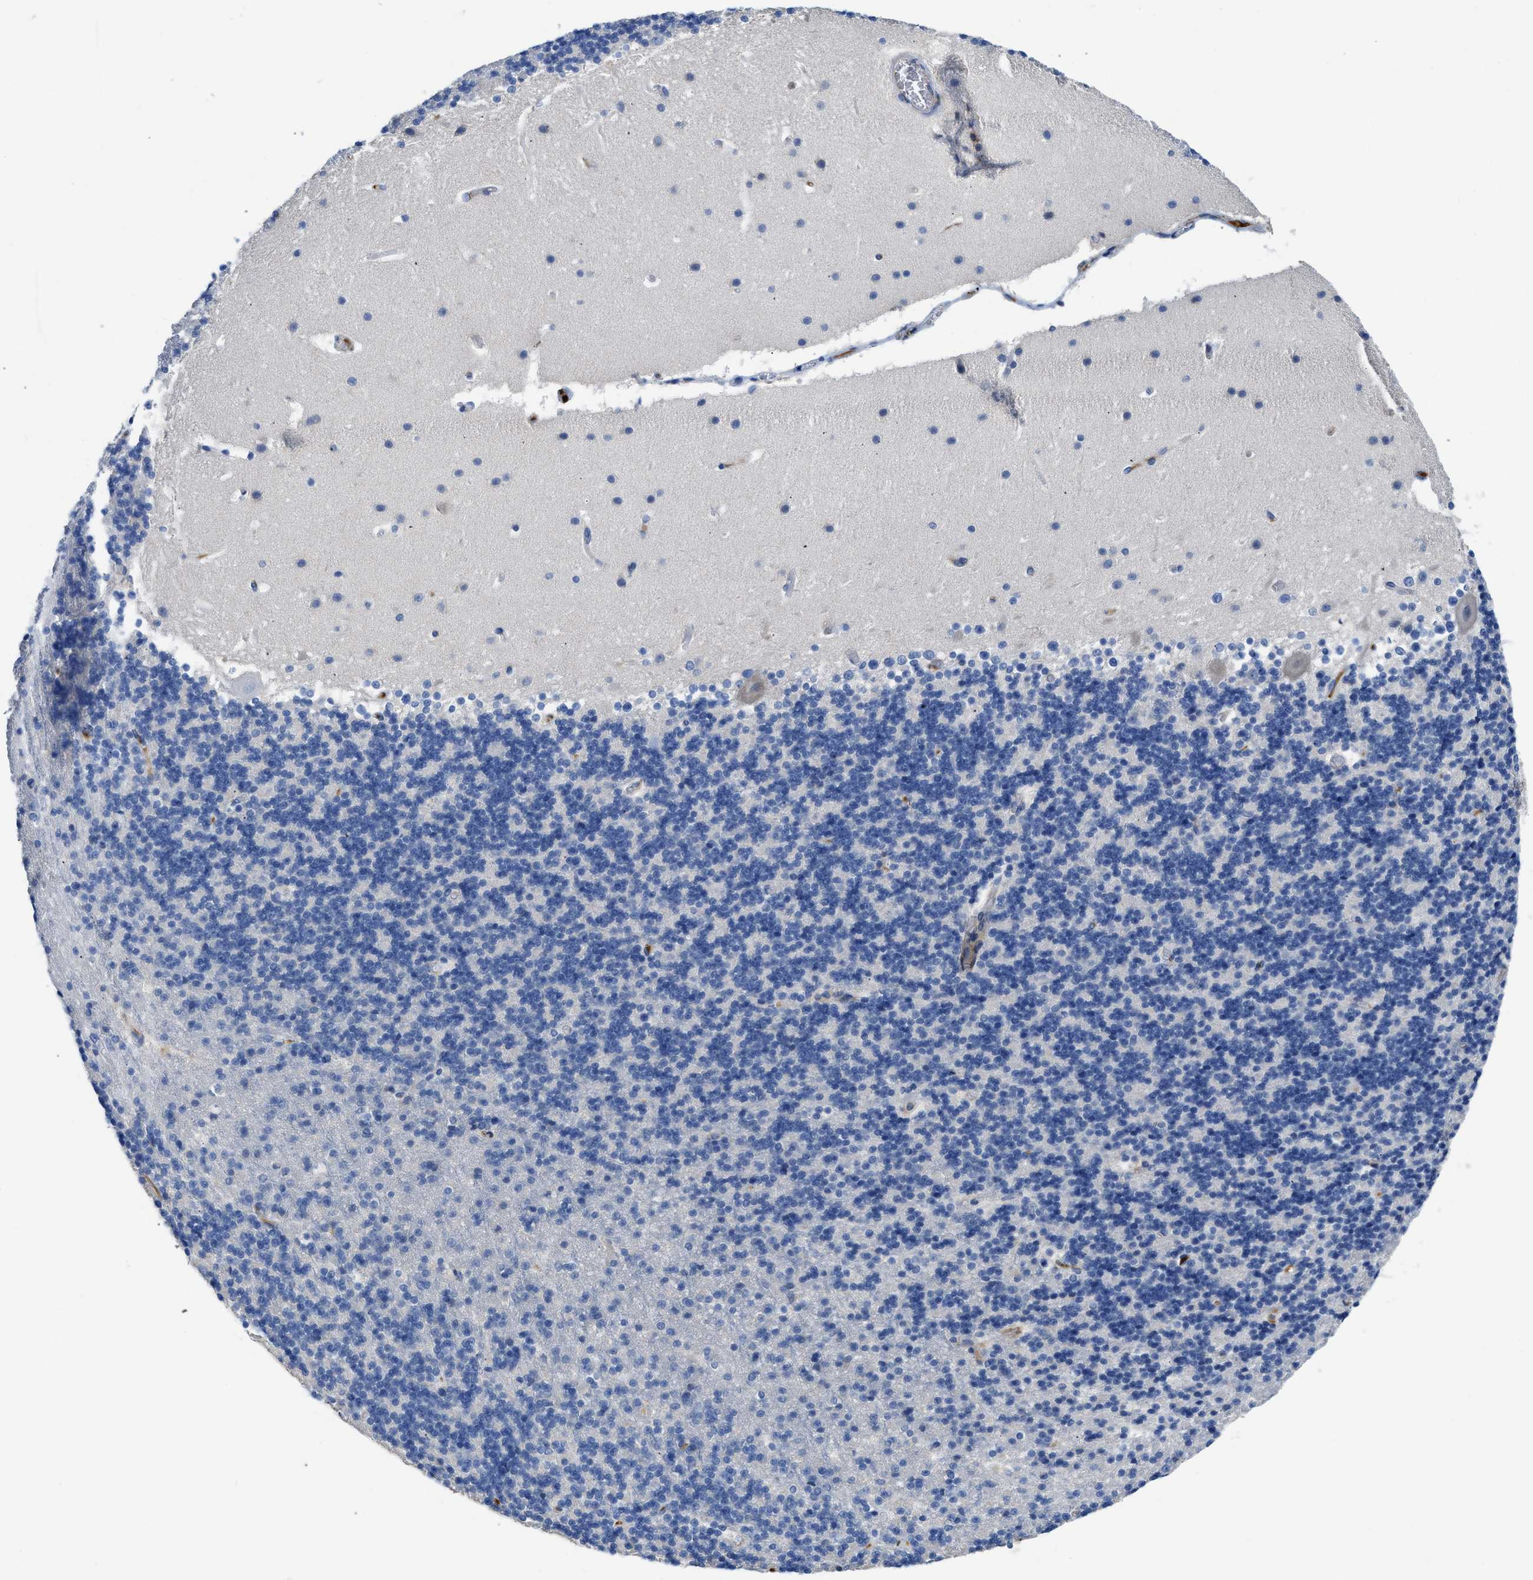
{"staining": {"intensity": "negative", "quantity": "none", "location": "none"}, "tissue": "cerebellum", "cell_type": "Cells in granular layer", "image_type": "normal", "snomed": [{"axis": "morphology", "description": "Normal tissue, NOS"}, {"axis": "topography", "description": "Cerebellum"}], "caption": "The IHC histopathology image has no significant expression in cells in granular layer of cerebellum. (Stains: DAB immunohistochemistry with hematoxylin counter stain, Microscopy: brightfield microscopy at high magnification).", "gene": "C1S", "patient": {"sex": "male", "age": 45}}